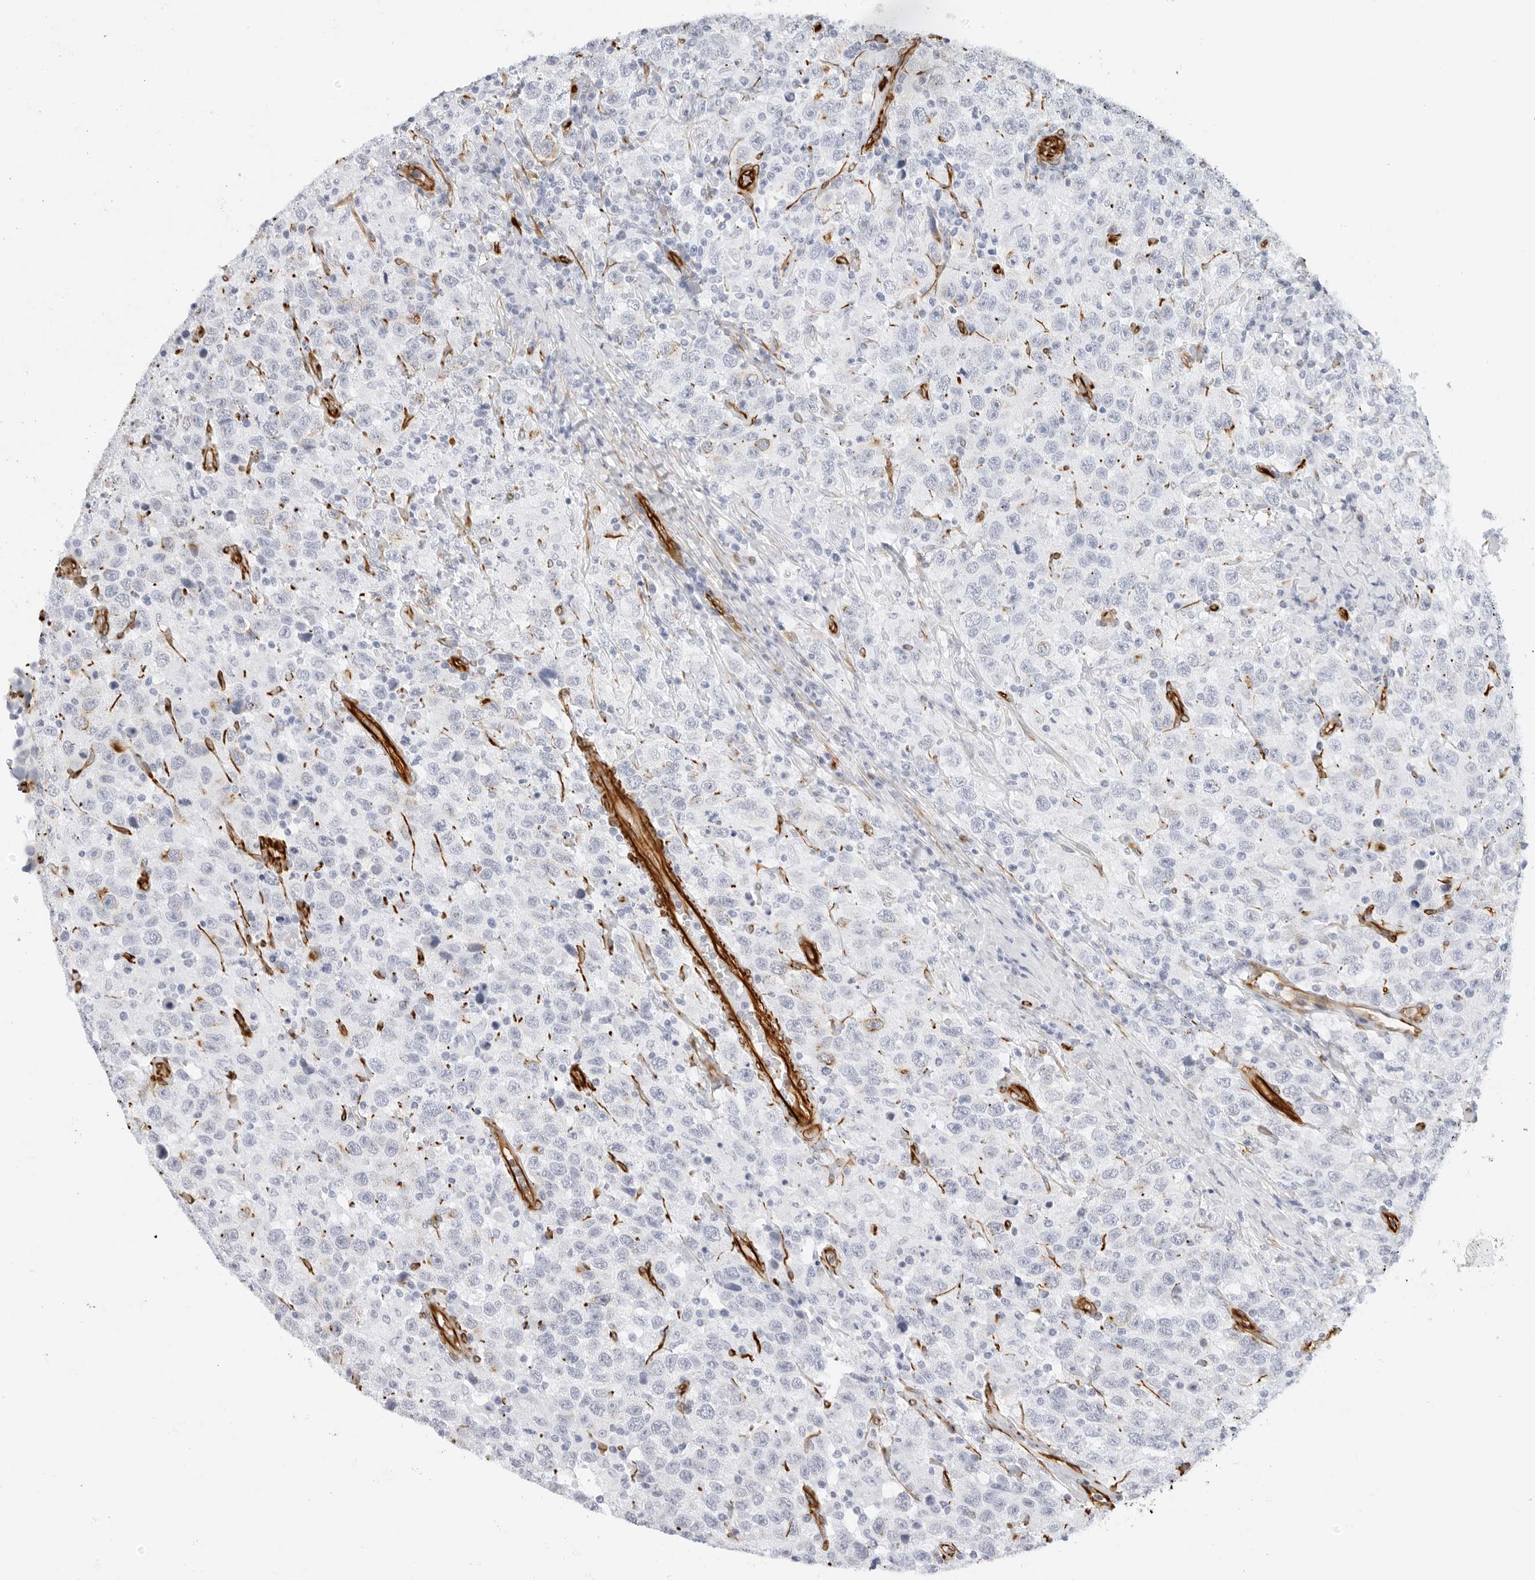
{"staining": {"intensity": "negative", "quantity": "none", "location": "none"}, "tissue": "testis cancer", "cell_type": "Tumor cells", "image_type": "cancer", "snomed": [{"axis": "morphology", "description": "Seminoma, NOS"}, {"axis": "topography", "description": "Testis"}], "caption": "IHC image of neoplastic tissue: human testis seminoma stained with DAB demonstrates no significant protein expression in tumor cells.", "gene": "NES", "patient": {"sex": "male", "age": 41}}